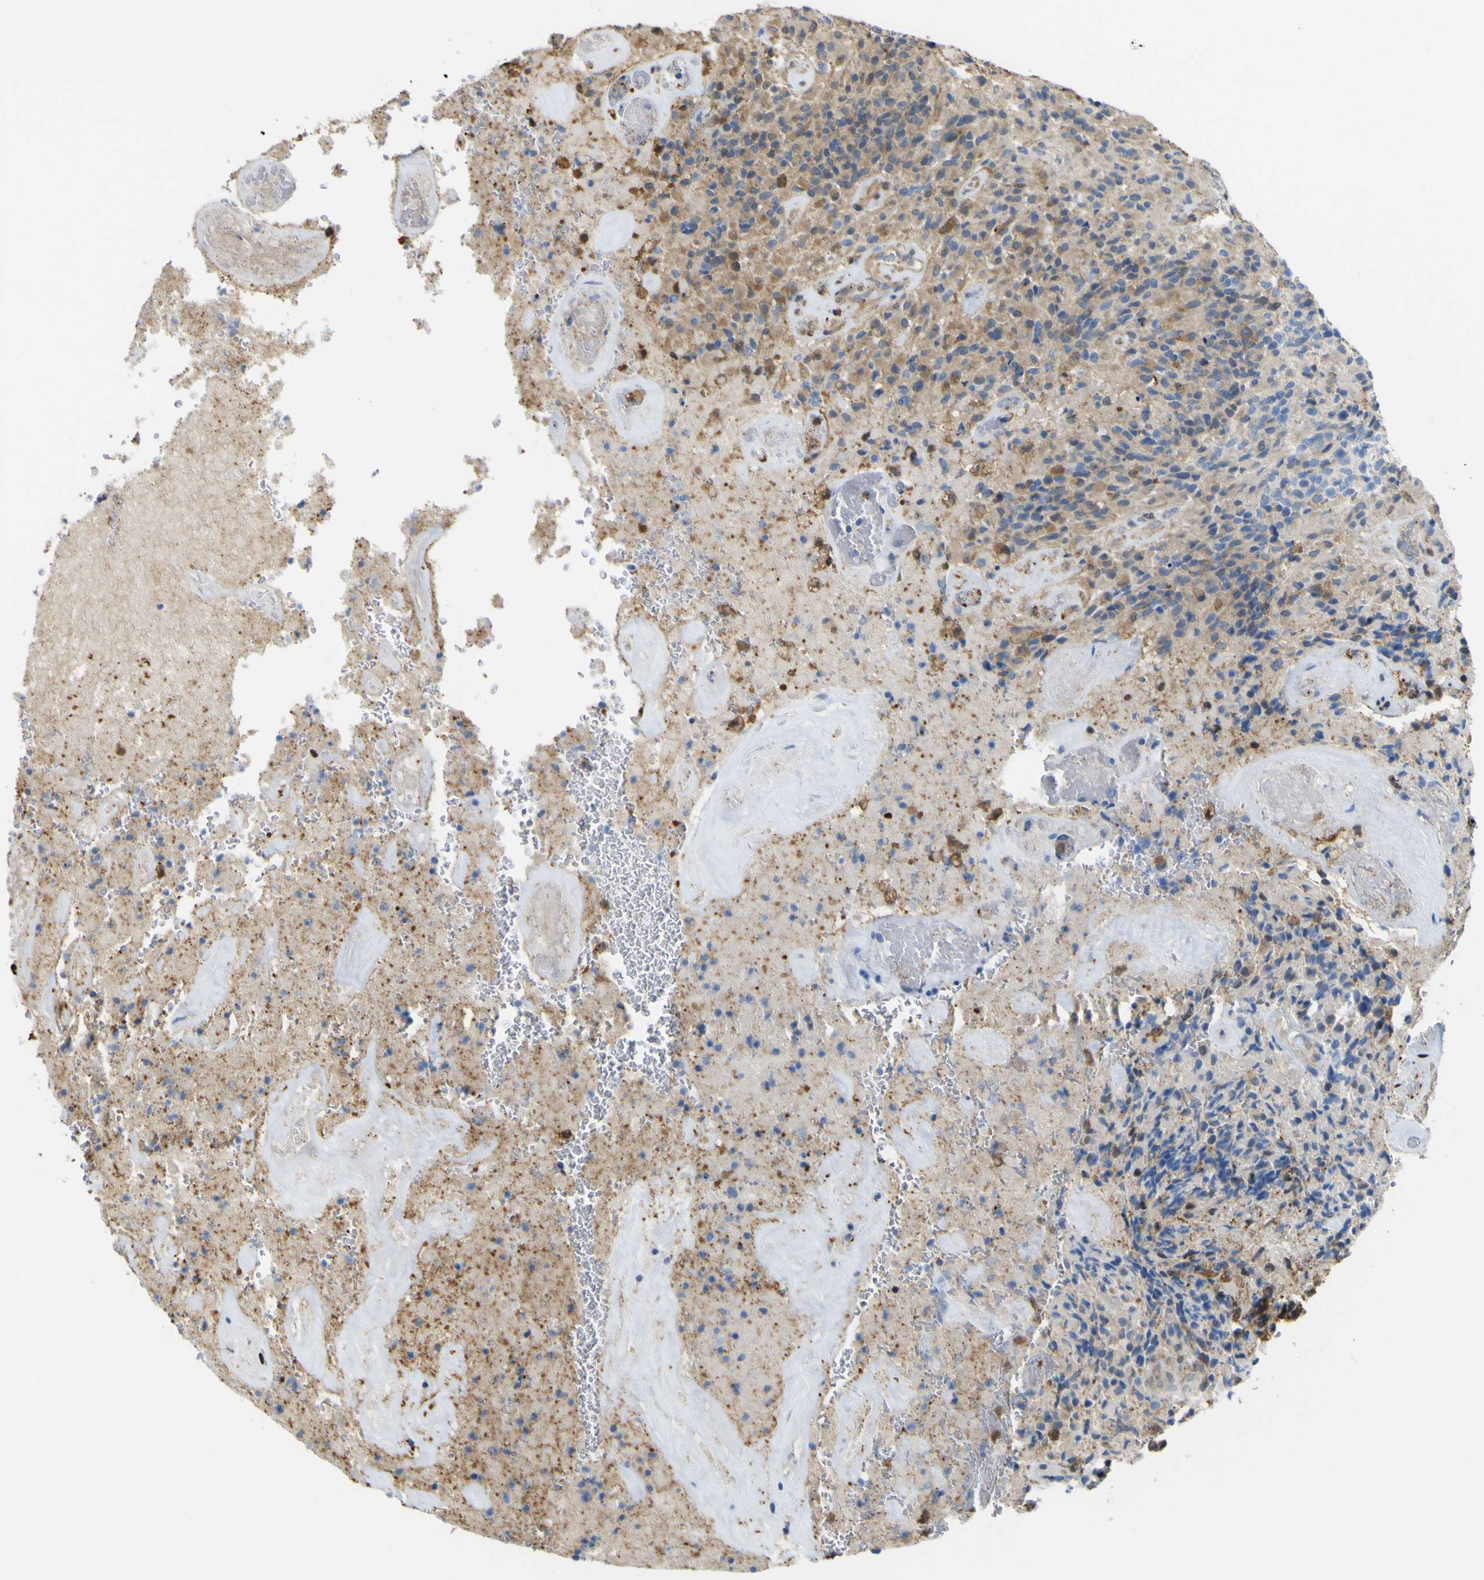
{"staining": {"intensity": "negative", "quantity": "none", "location": "none"}, "tissue": "glioma", "cell_type": "Tumor cells", "image_type": "cancer", "snomed": [{"axis": "morphology", "description": "Glioma, malignant, High grade"}, {"axis": "topography", "description": "Brain"}], "caption": "Malignant glioma (high-grade) stained for a protein using immunohistochemistry (IHC) reveals no staining tumor cells.", "gene": "ABHD3", "patient": {"sex": "male", "age": 71}}